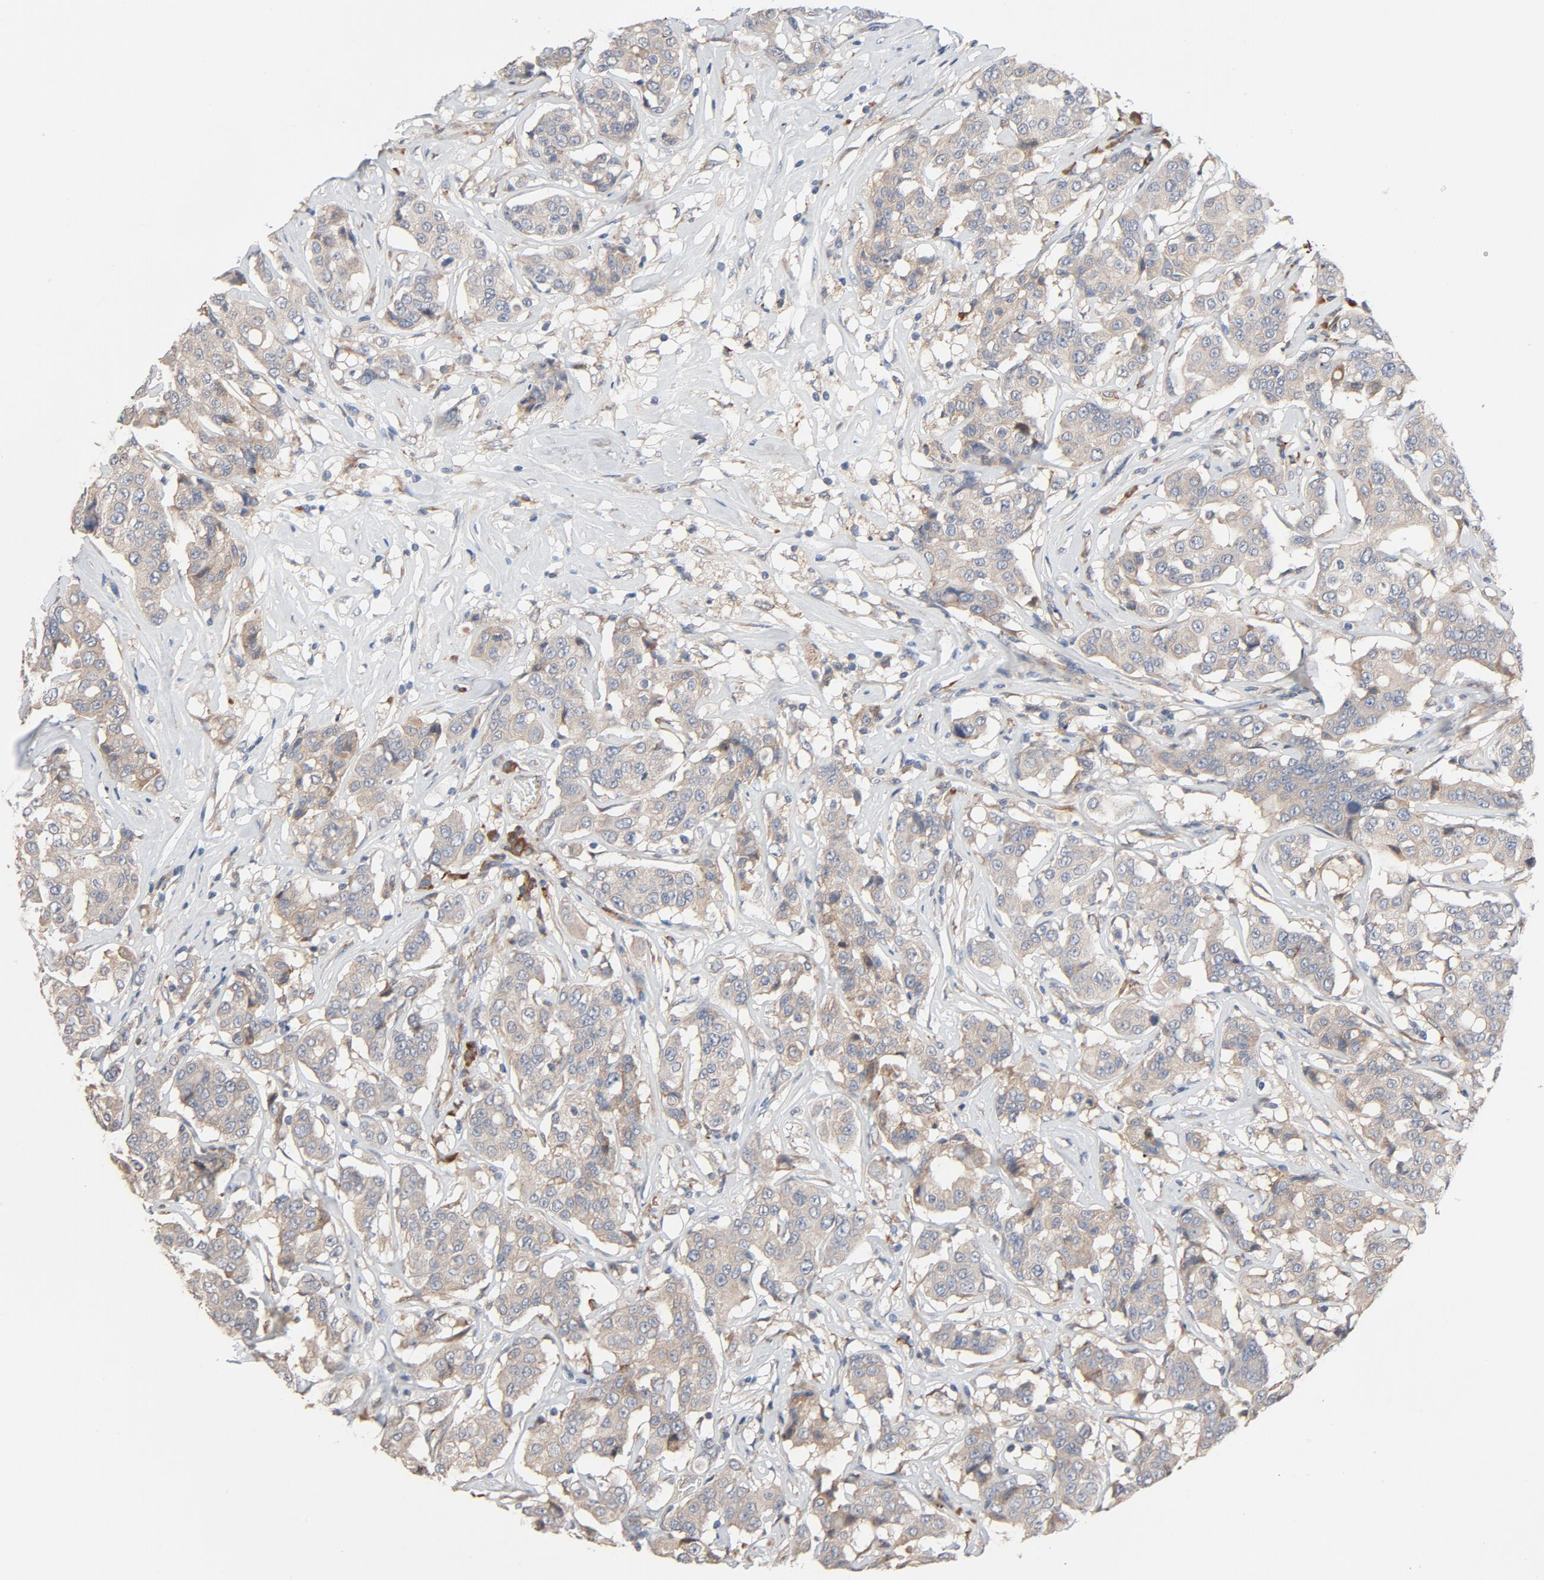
{"staining": {"intensity": "weak", "quantity": ">75%", "location": "cytoplasmic/membranous"}, "tissue": "breast cancer", "cell_type": "Tumor cells", "image_type": "cancer", "snomed": [{"axis": "morphology", "description": "Duct carcinoma"}, {"axis": "topography", "description": "Breast"}], "caption": "Breast cancer stained with a brown dye reveals weak cytoplasmic/membranous positive expression in approximately >75% of tumor cells.", "gene": "TLR4", "patient": {"sex": "female", "age": 27}}